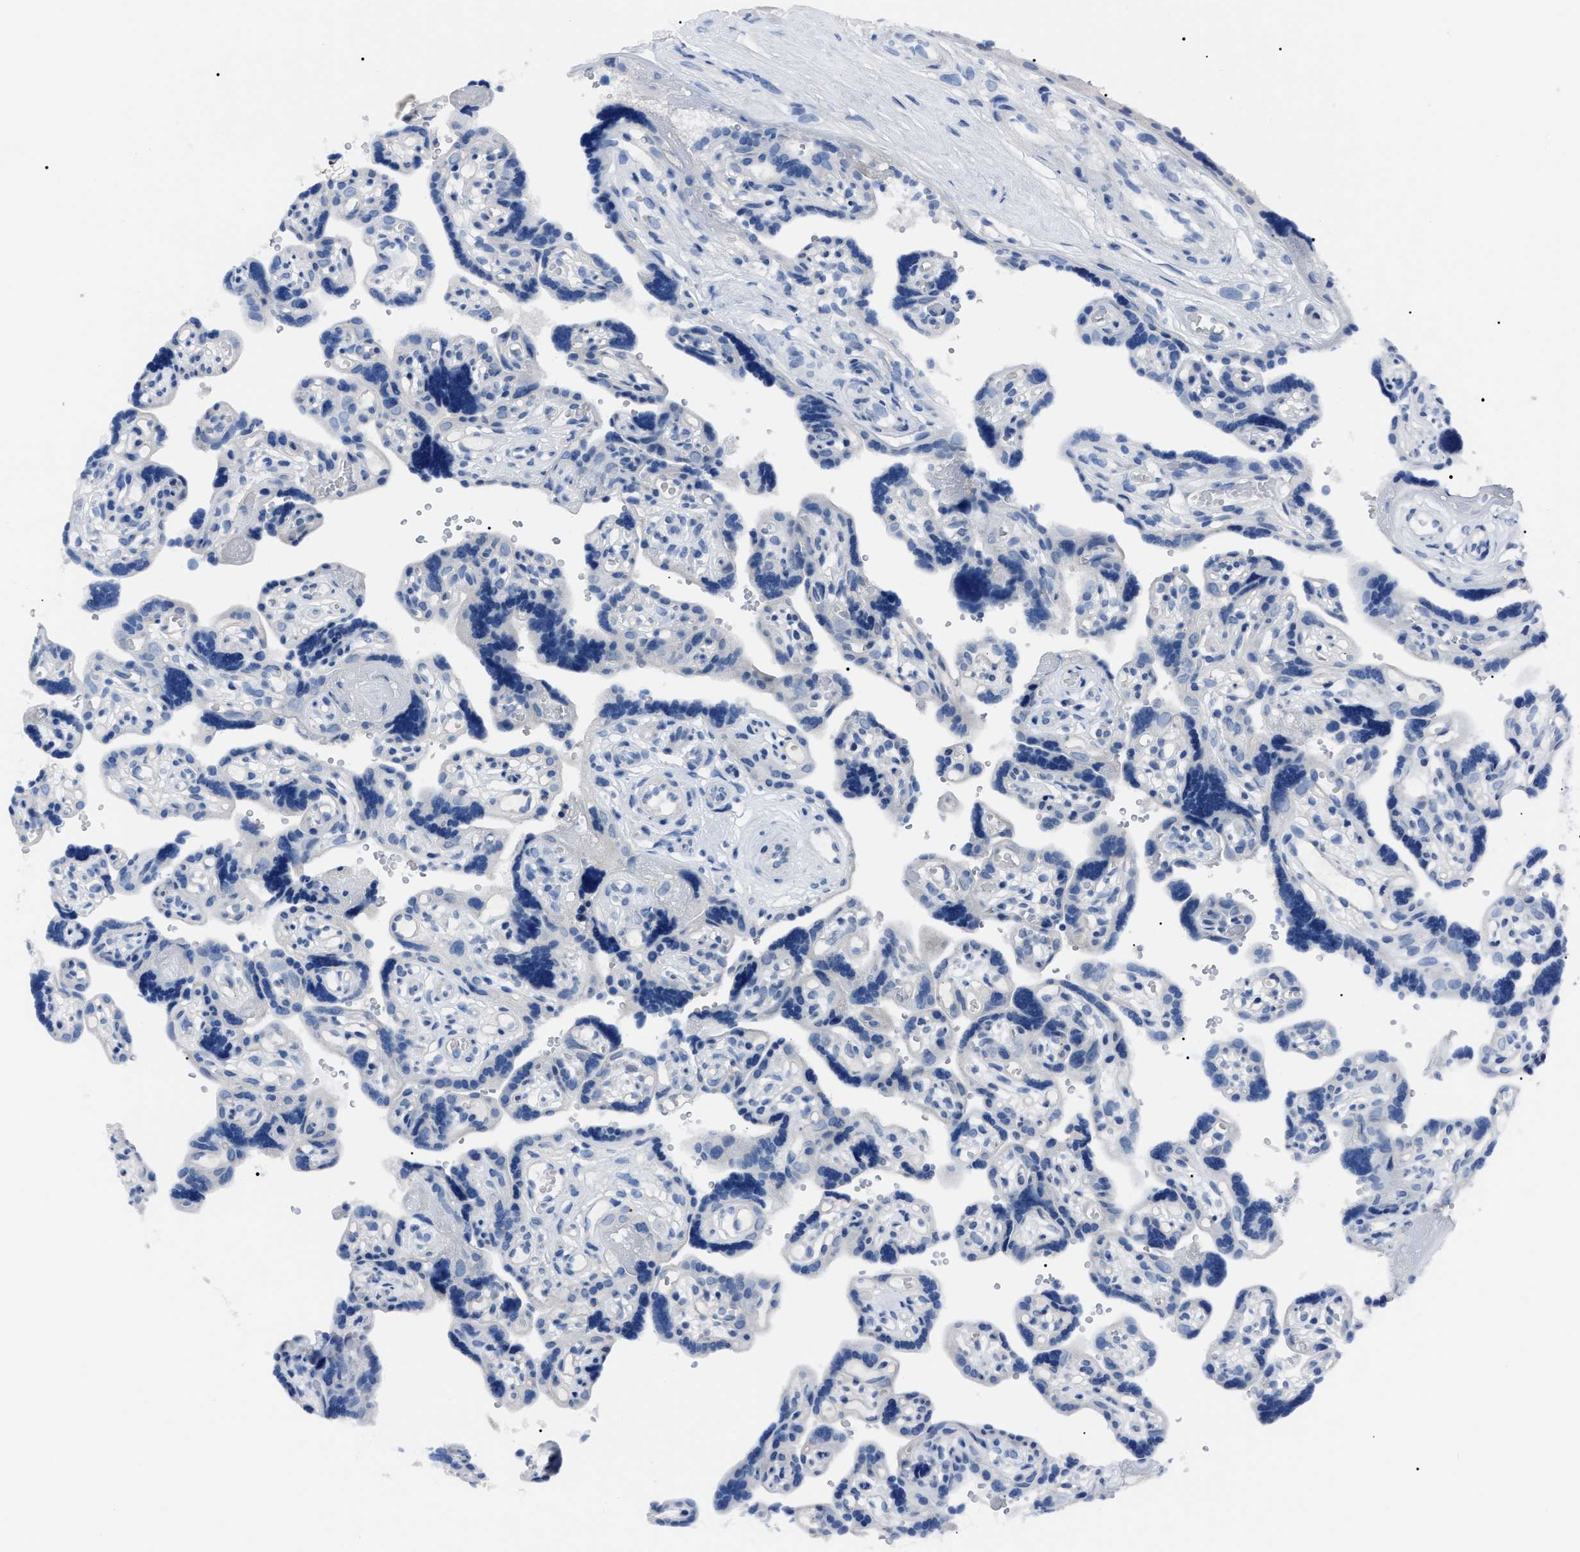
{"staining": {"intensity": "negative", "quantity": "none", "location": "none"}, "tissue": "placenta", "cell_type": "Decidual cells", "image_type": "normal", "snomed": [{"axis": "morphology", "description": "Normal tissue, NOS"}, {"axis": "topography", "description": "Placenta"}], "caption": "Immunohistochemical staining of unremarkable human placenta exhibits no significant staining in decidual cells.", "gene": "LRWD1", "patient": {"sex": "female", "age": 30}}